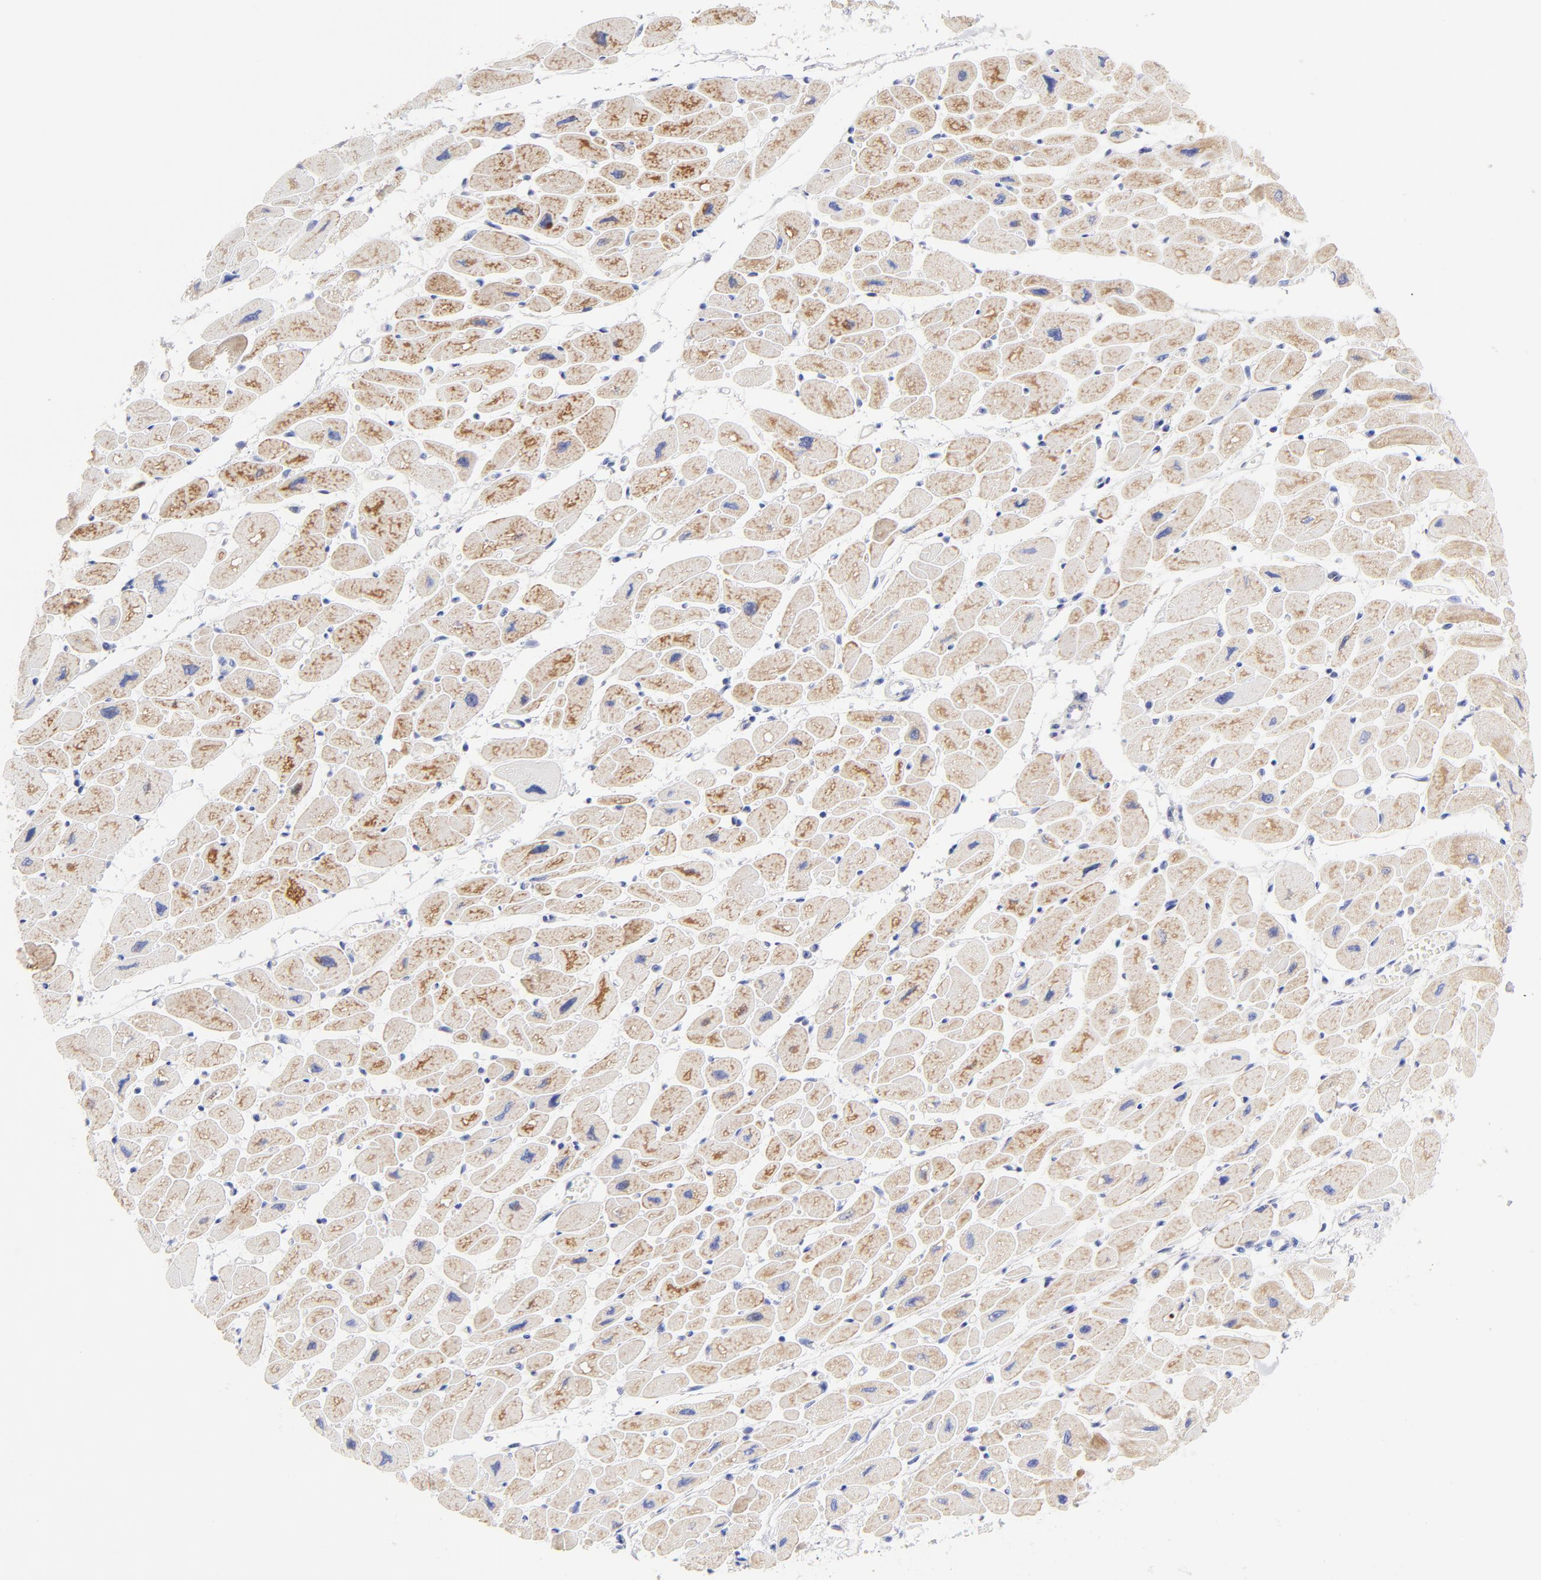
{"staining": {"intensity": "moderate", "quantity": ">75%", "location": "cytoplasmic/membranous"}, "tissue": "heart muscle", "cell_type": "Cardiomyocytes", "image_type": "normal", "snomed": [{"axis": "morphology", "description": "Normal tissue, NOS"}, {"axis": "topography", "description": "Heart"}], "caption": "Protein positivity by immunohistochemistry (IHC) demonstrates moderate cytoplasmic/membranous expression in about >75% of cardiomyocytes in normal heart muscle. (Stains: DAB in brown, nuclei in blue, Microscopy: brightfield microscopy at high magnification).", "gene": "CFAP57", "patient": {"sex": "female", "age": 54}}